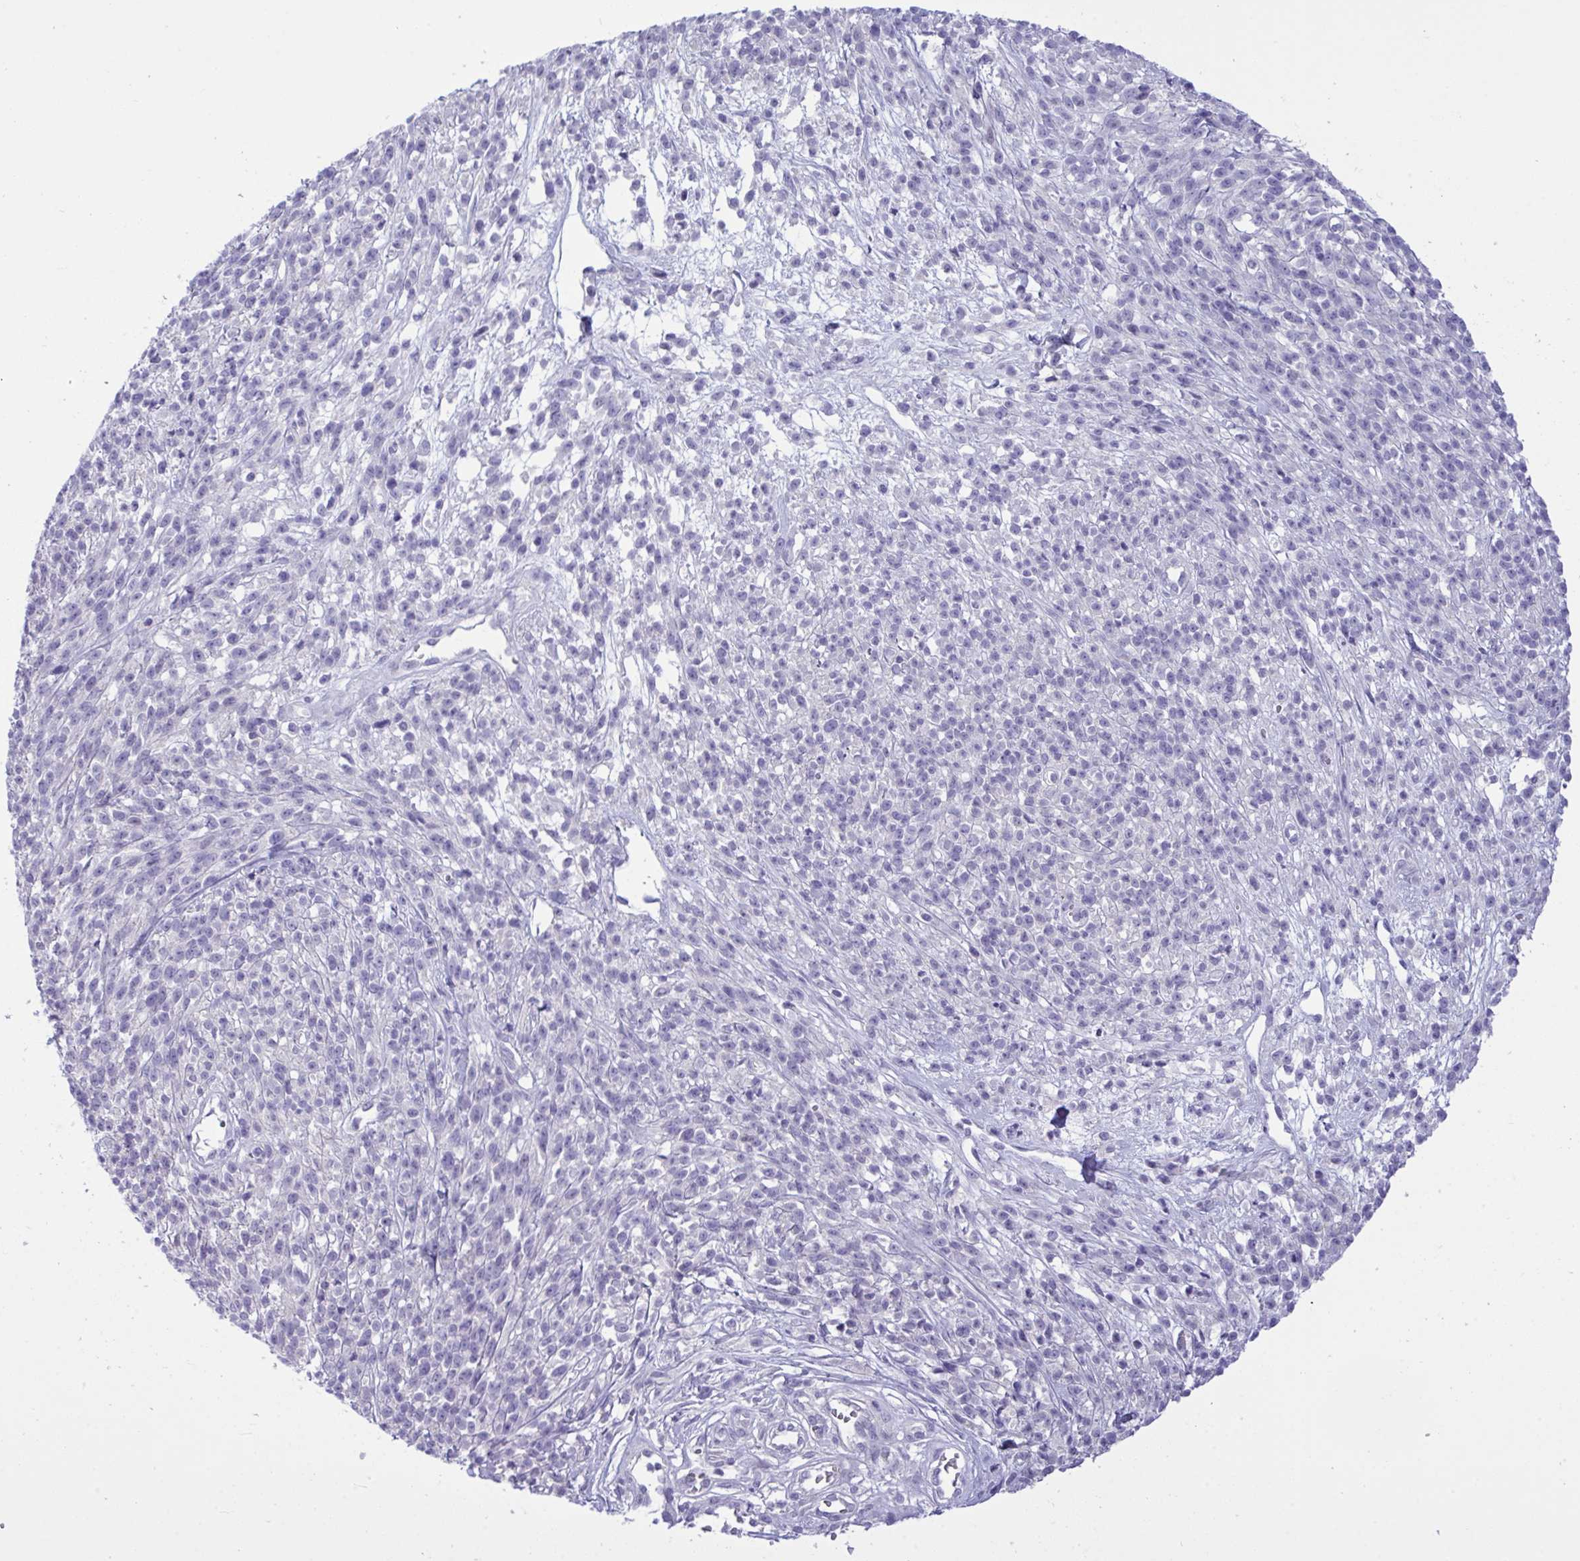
{"staining": {"intensity": "negative", "quantity": "none", "location": "none"}, "tissue": "melanoma", "cell_type": "Tumor cells", "image_type": "cancer", "snomed": [{"axis": "morphology", "description": "Malignant melanoma, NOS"}, {"axis": "topography", "description": "Skin"}, {"axis": "topography", "description": "Skin of trunk"}], "caption": "The photomicrograph displays no significant expression in tumor cells of malignant melanoma.", "gene": "WDR97", "patient": {"sex": "male", "age": 74}}